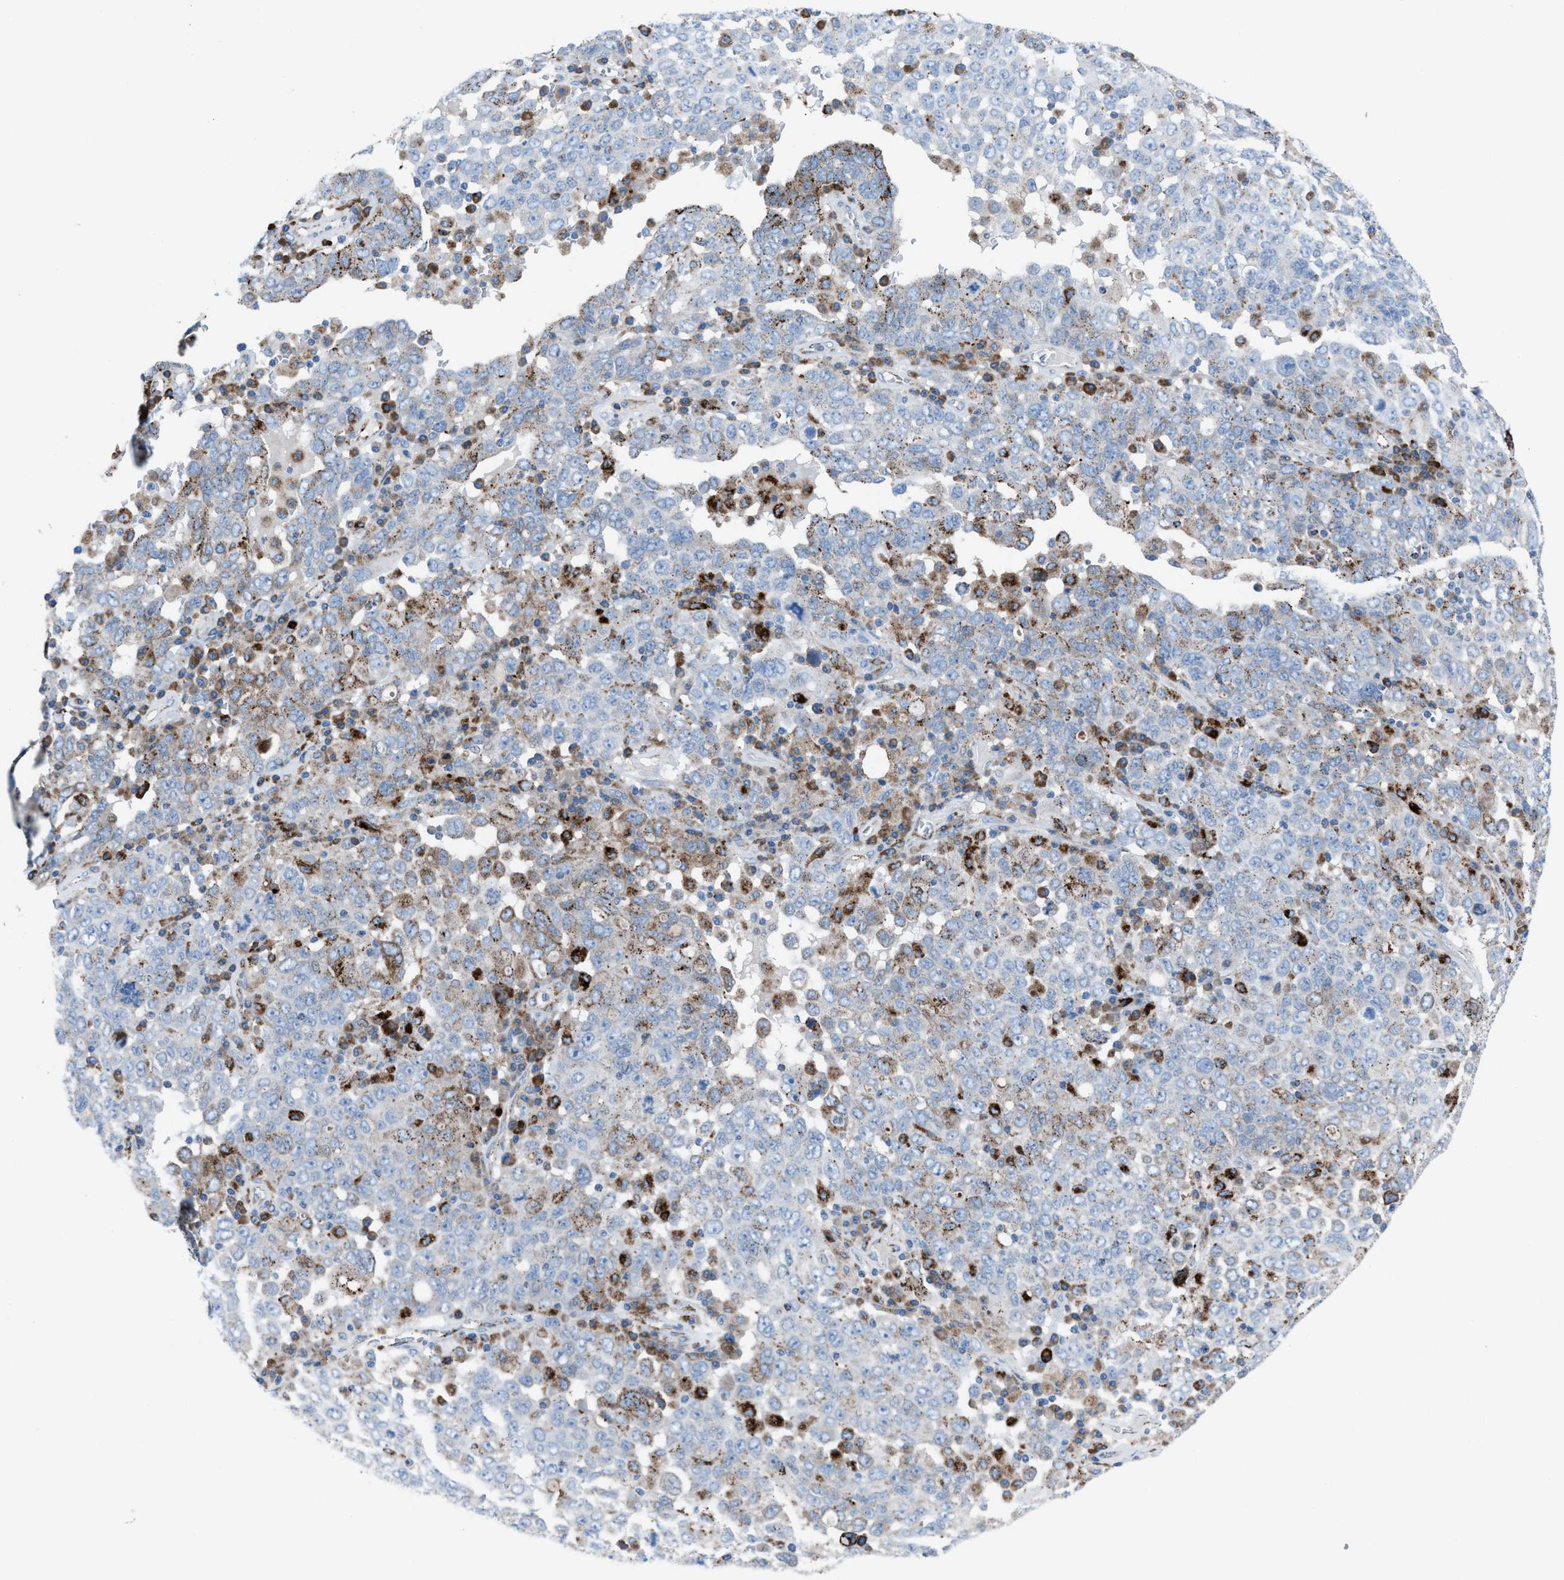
{"staining": {"intensity": "weak", "quantity": "<25%", "location": "cytoplasmic/membranous"}, "tissue": "ovarian cancer", "cell_type": "Tumor cells", "image_type": "cancer", "snomed": [{"axis": "morphology", "description": "Carcinoma, endometroid"}, {"axis": "topography", "description": "Ovary"}], "caption": "Tumor cells show no significant protein positivity in ovarian endometroid carcinoma.", "gene": "CD1B", "patient": {"sex": "female", "age": 62}}